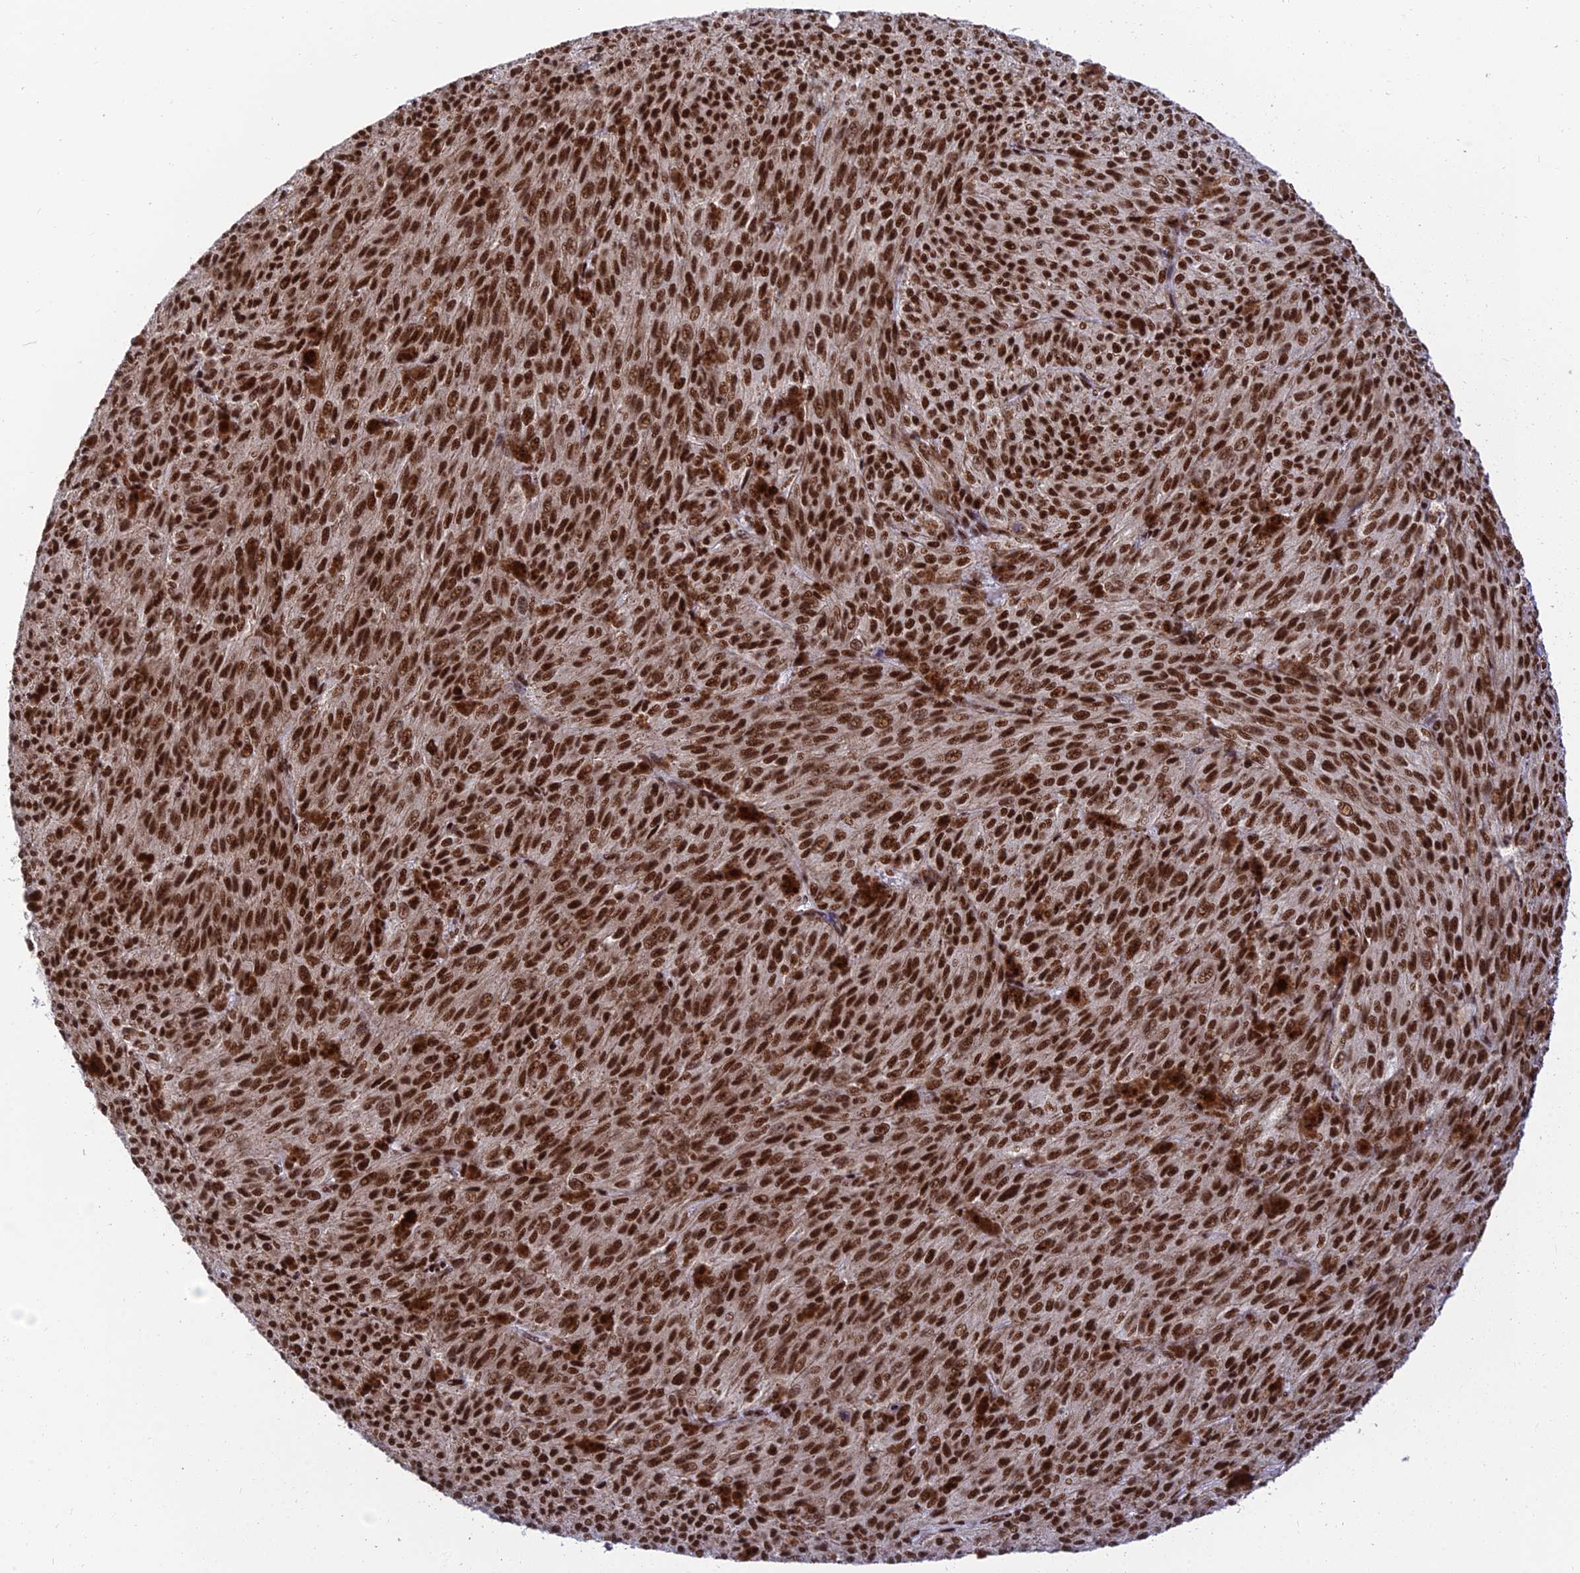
{"staining": {"intensity": "strong", "quantity": ">75%", "location": "nuclear"}, "tissue": "melanoma", "cell_type": "Tumor cells", "image_type": "cancer", "snomed": [{"axis": "morphology", "description": "Malignant melanoma, NOS"}, {"axis": "topography", "description": "Skin"}], "caption": "IHC histopathology image of melanoma stained for a protein (brown), which reveals high levels of strong nuclear staining in about >75% of tumor cells.", "gene": "USP22", "patient": {"sex": "female", "age": 52}}